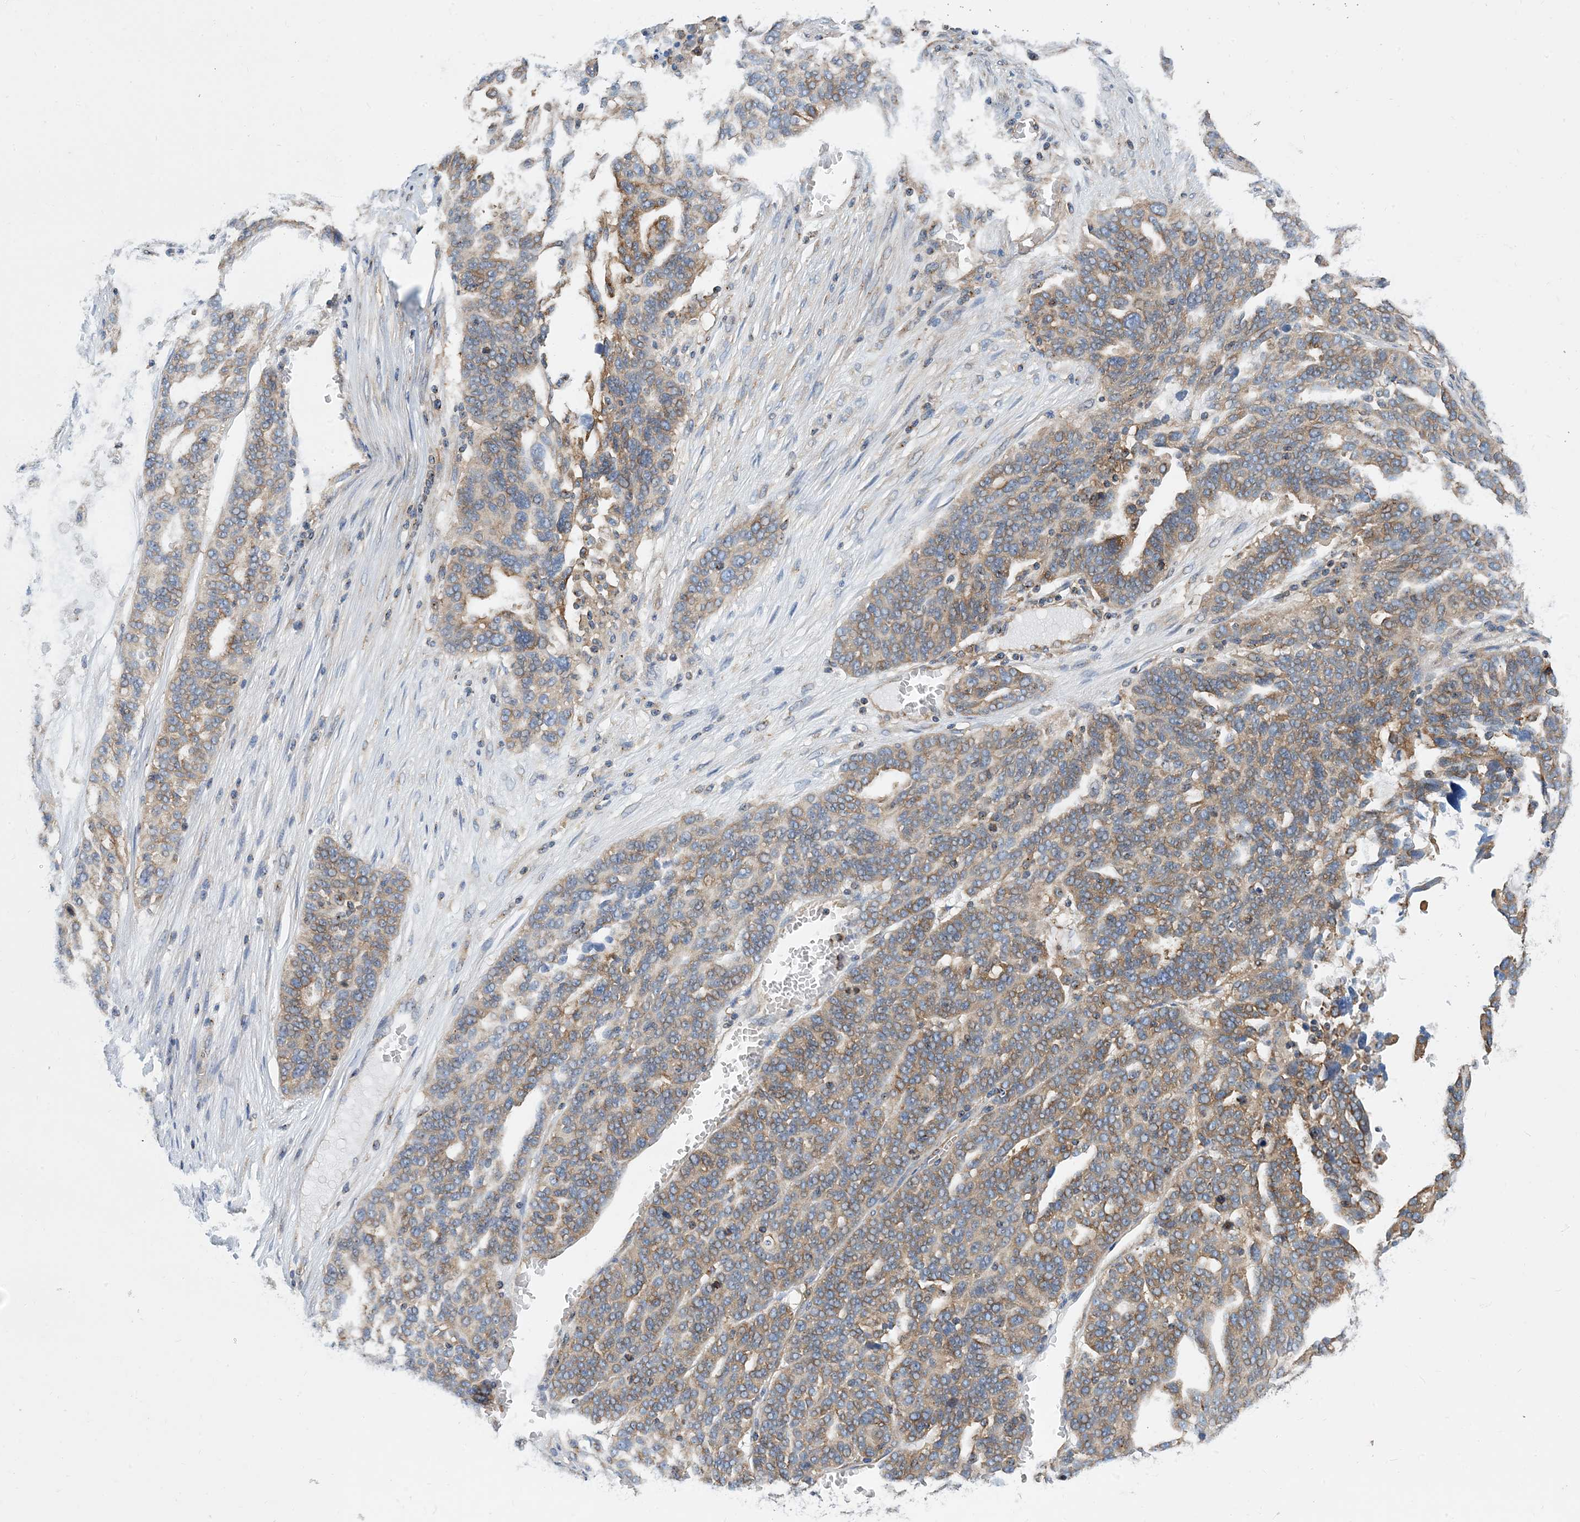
{"staining": {"intensity": "moderate", "quantity": "25%-75%", "location": "cytoplasmic/membranous"}, "tissue": "ovarian cancer", "cell_type": "Tumor cells", "image_type": "cancer", "snomed": [{"axis": "morphology", "description": "Cystadenocarcinoma, serous, NOS"}, {"axis": "topography", "description": "Ovary"}], "caption": "Protein expression analysis of human serous cystadenocarcinoma (ovarian) reveals moderate cytoplasmic/membranous positivity in about 25%-75% of tumor cells. (DAB (3,3'-diaminobenzidine) = brown stain, brightfield microscopy at high magnification).", "gene": "DYNC1LI1", "patient": {"sex": "female", "age": 59}}